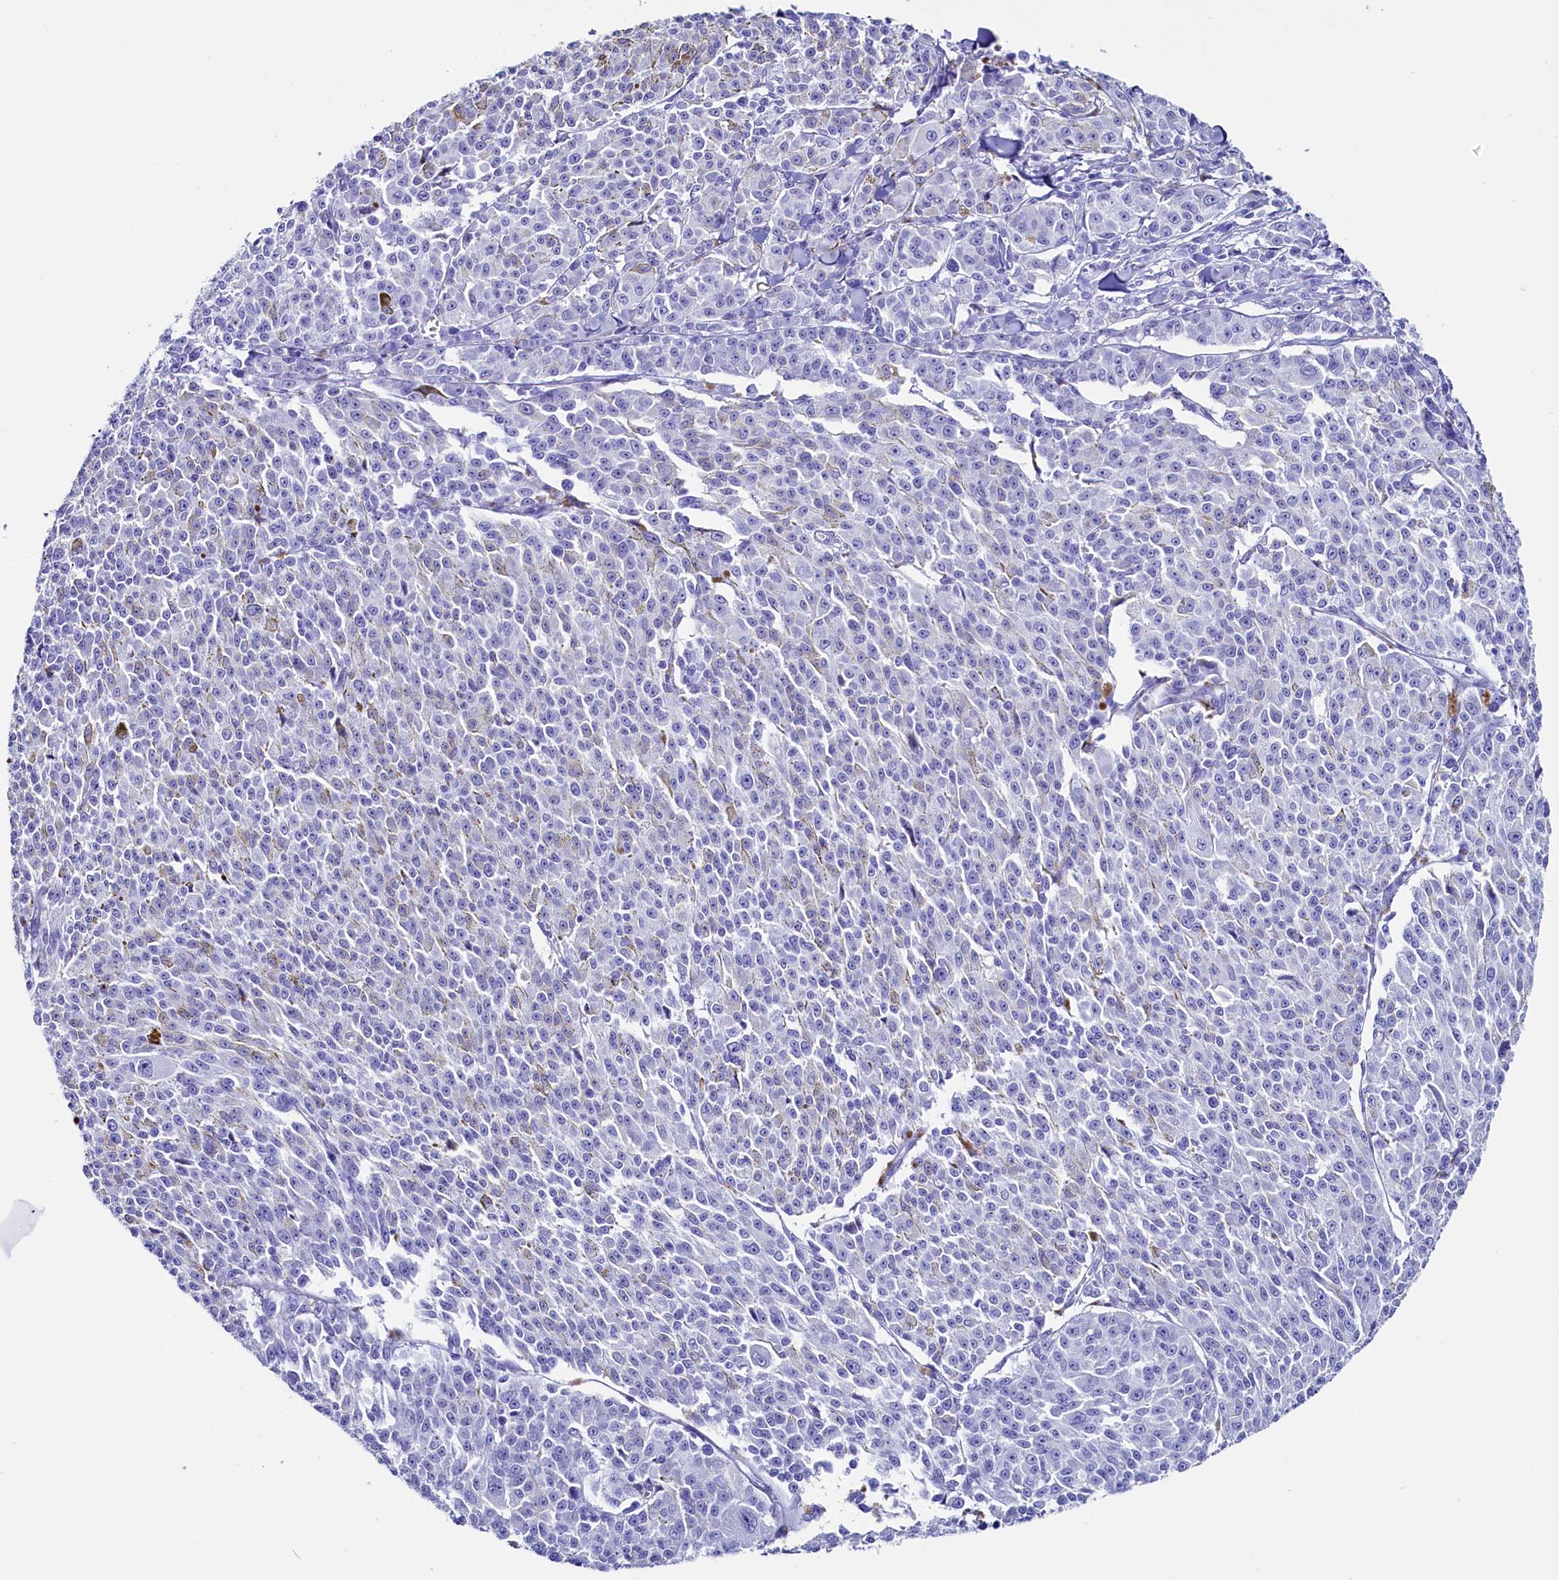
{"staining": {"intensity": "negative", "quantity": "none", "location": "none"}, "tissue": "melanoma", "cell_type": "Tumor cells", "image_type": "cancer", "snomed": [{"axis": "morphology", "description": "Malignant melanoma, NOS"}, {"axis": "topography", "description": "Skin"}], "caption": "Immunohistochemistry micrograph of human malignant melanoma stained for a protein (brown), which demonstrates no expression in tumor cells.", "gene": "ANKRD29", "patient": {"sex": "female", "age": 52}}